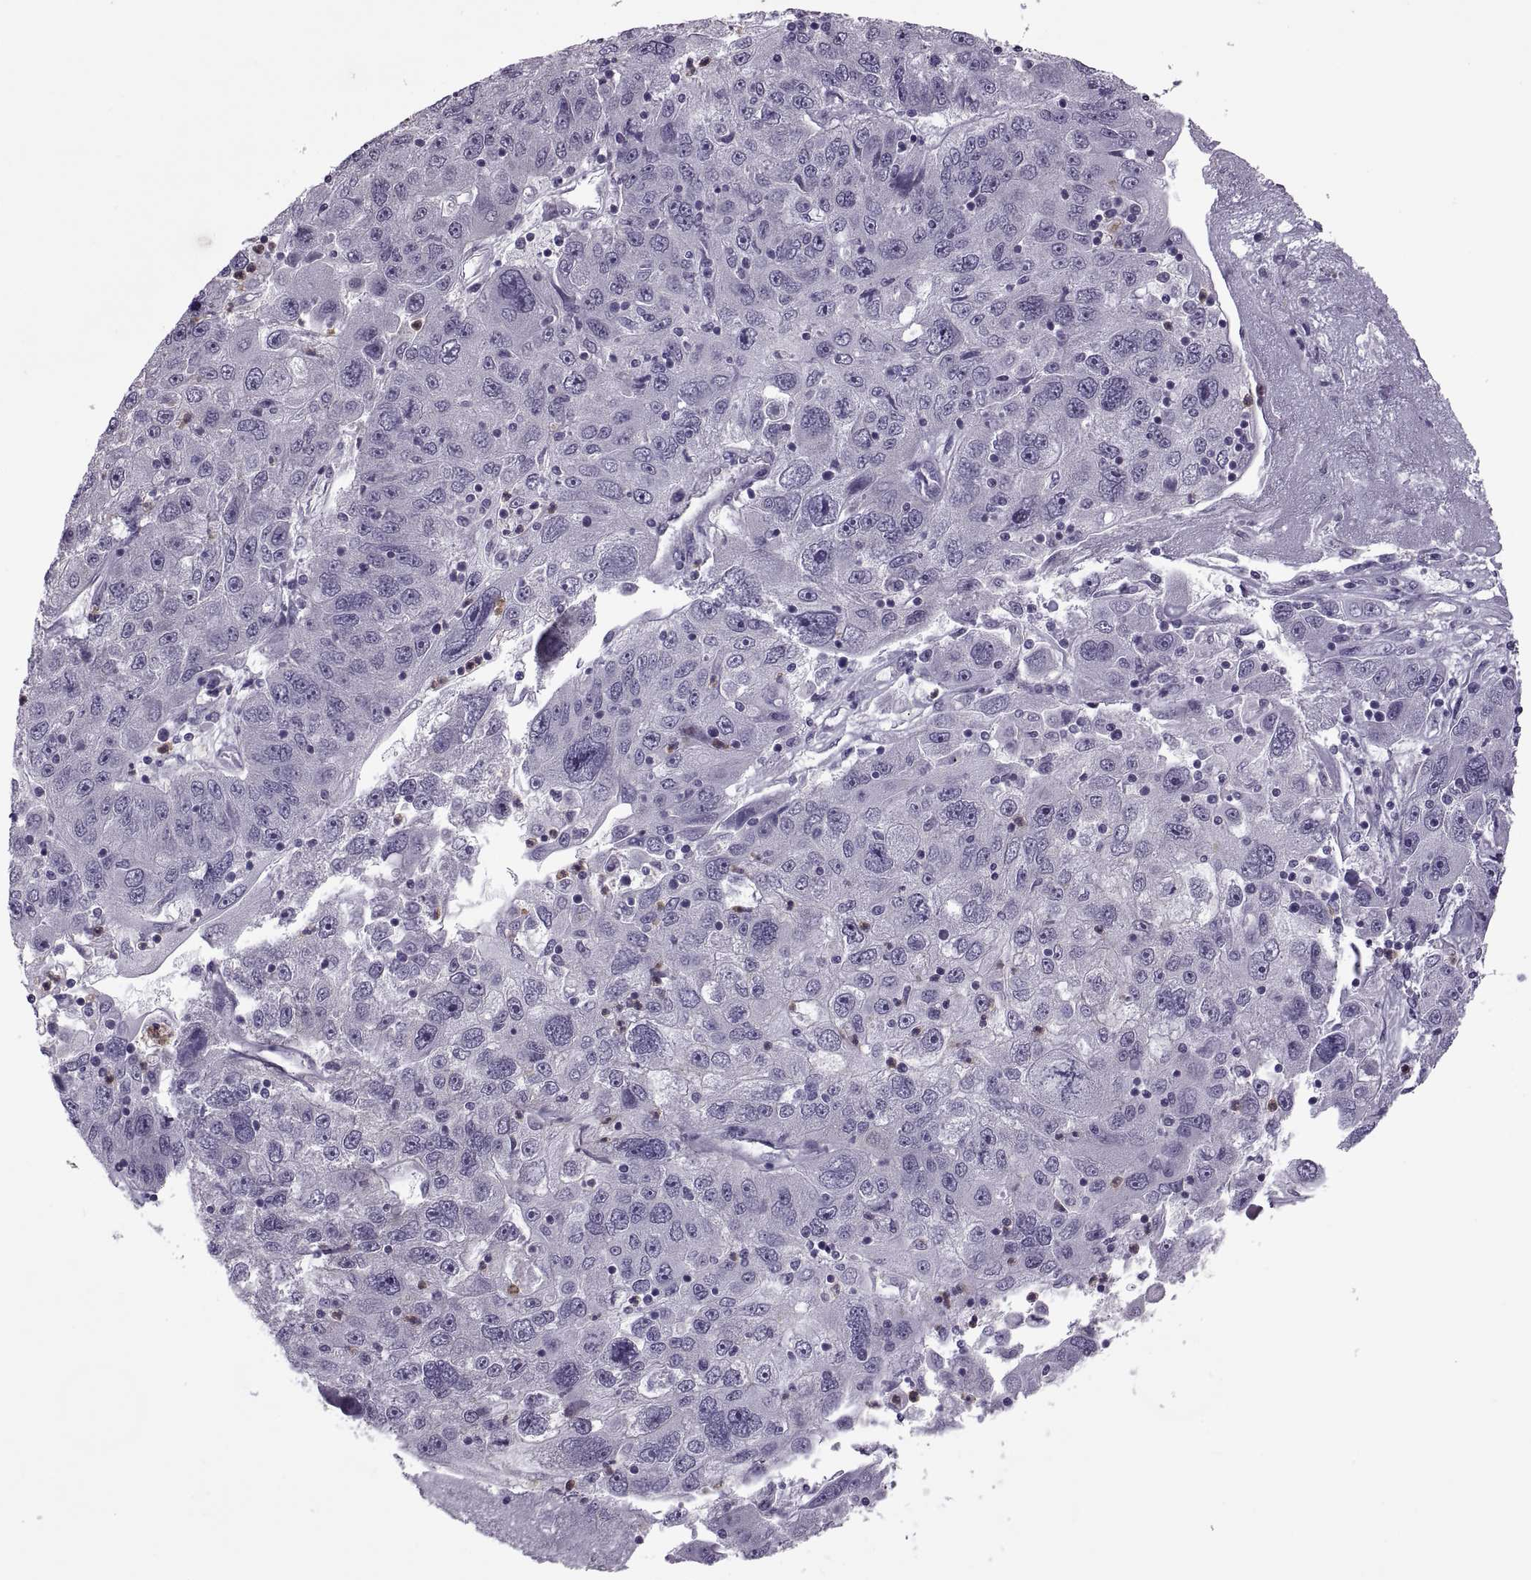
{"staining": {"intensity": "negative", "quantity": "none", "location": "none"}, "tissue": "stomach cancer", "cell_type": "Tumor cells", "image_type": "cancer", "snomed": [{"axis": "morphology", "description": "Adenocarcinoma, NOS"}, {"axis": "topography", "description": "Stomach"}], "caption": "The photomicrograph exhibits no staining of tumor cells in adenocarcinoma (stomach).", "gene": "ODF3", "patient": {"sex": "male", "age": 56}}